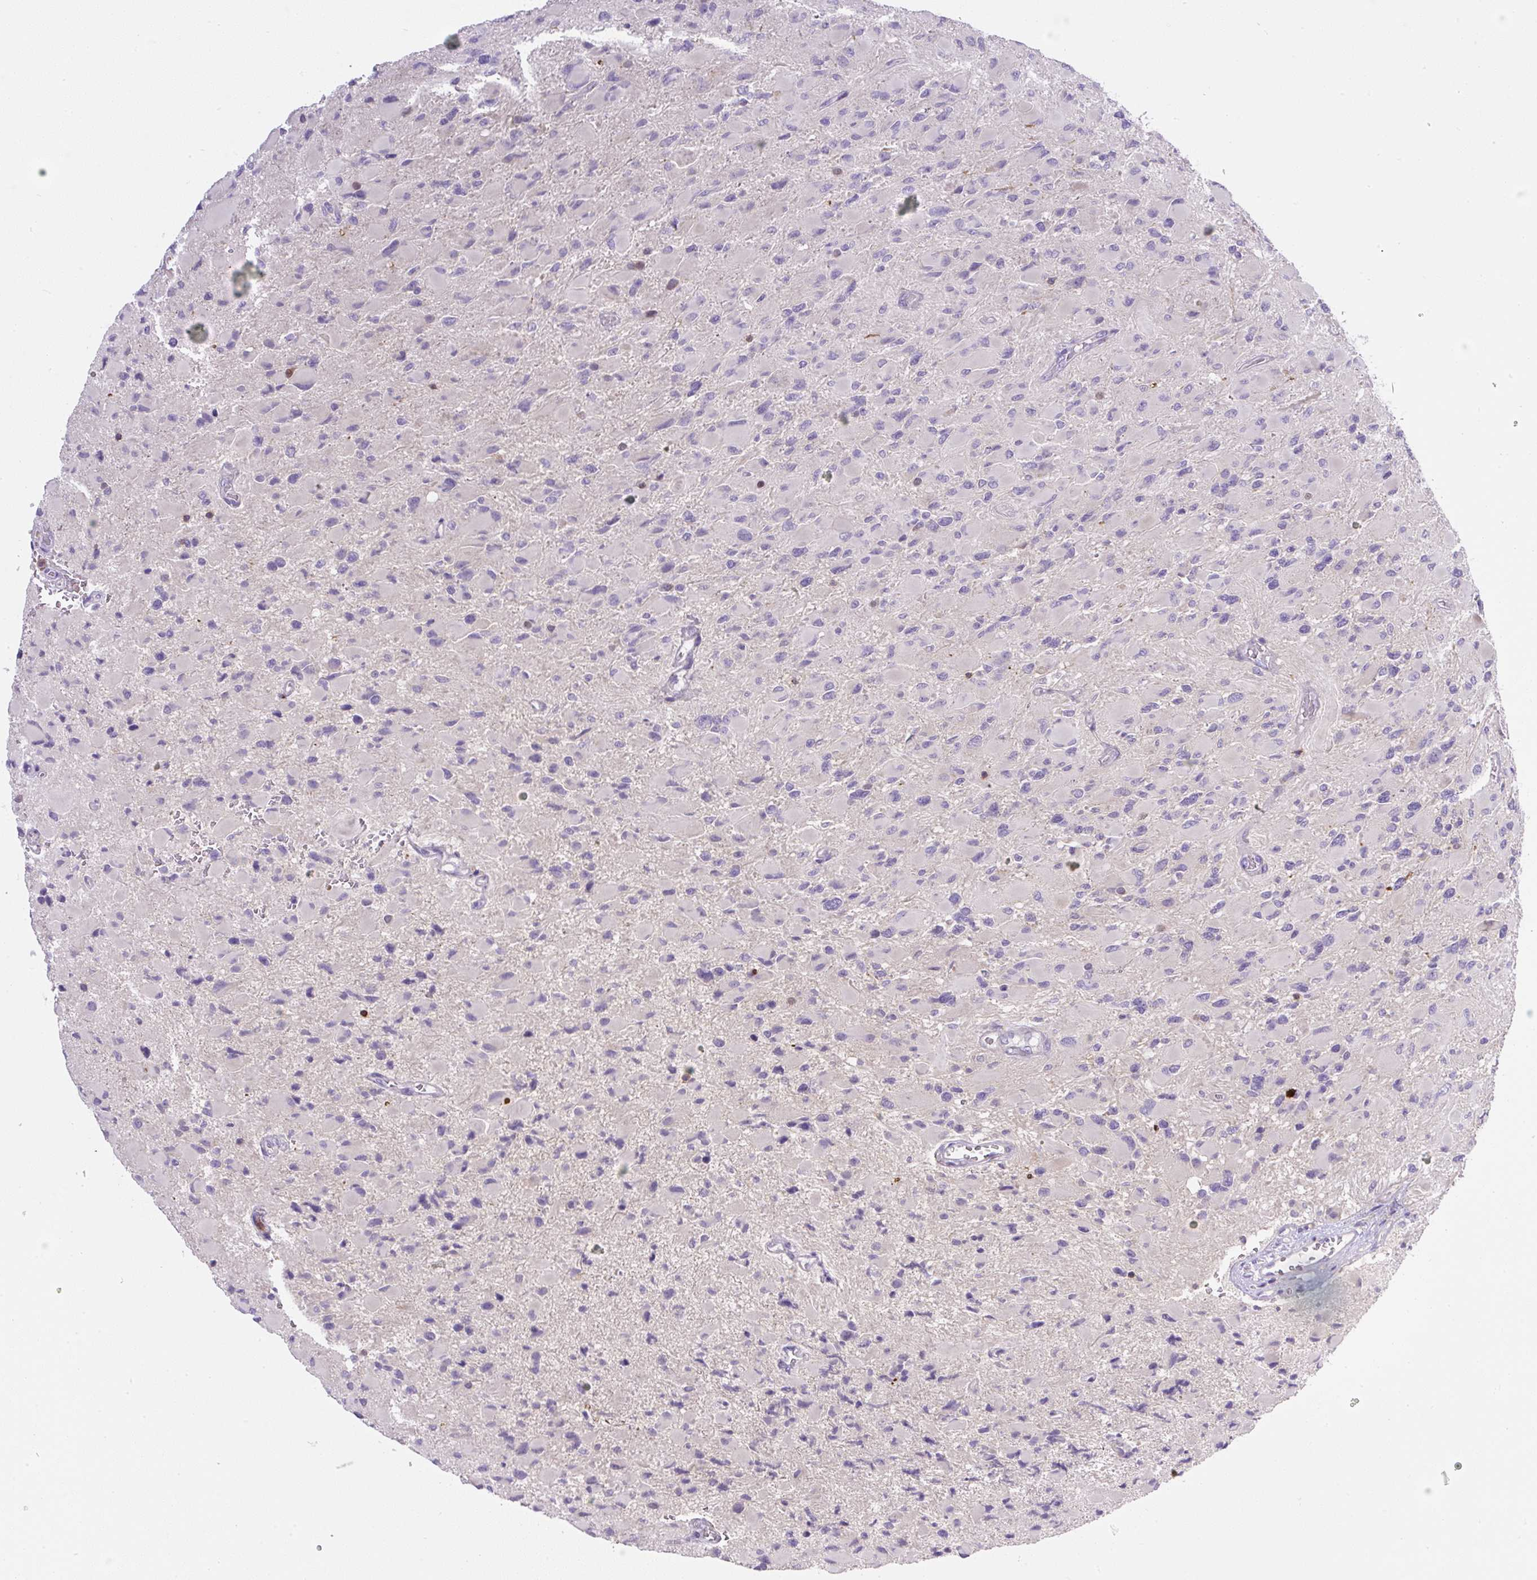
{"staining": {"intensity": "negative", "quantity": "none", "location": "none"}, "tissue": "glioma", "cell_type": "Tumor cells", "image_type": "cancer", "snomed": [{"axis": "morphology", "description": "Glioma, malignant, High grade"}, {"axis": "topography", "description": "Cerebral cortex"}], "caption": "The micrograph exhibits no staining of tumor cells in glioma.", "gene": "PIP5KL1", "patient": {"sex": "female", "age": 36}}